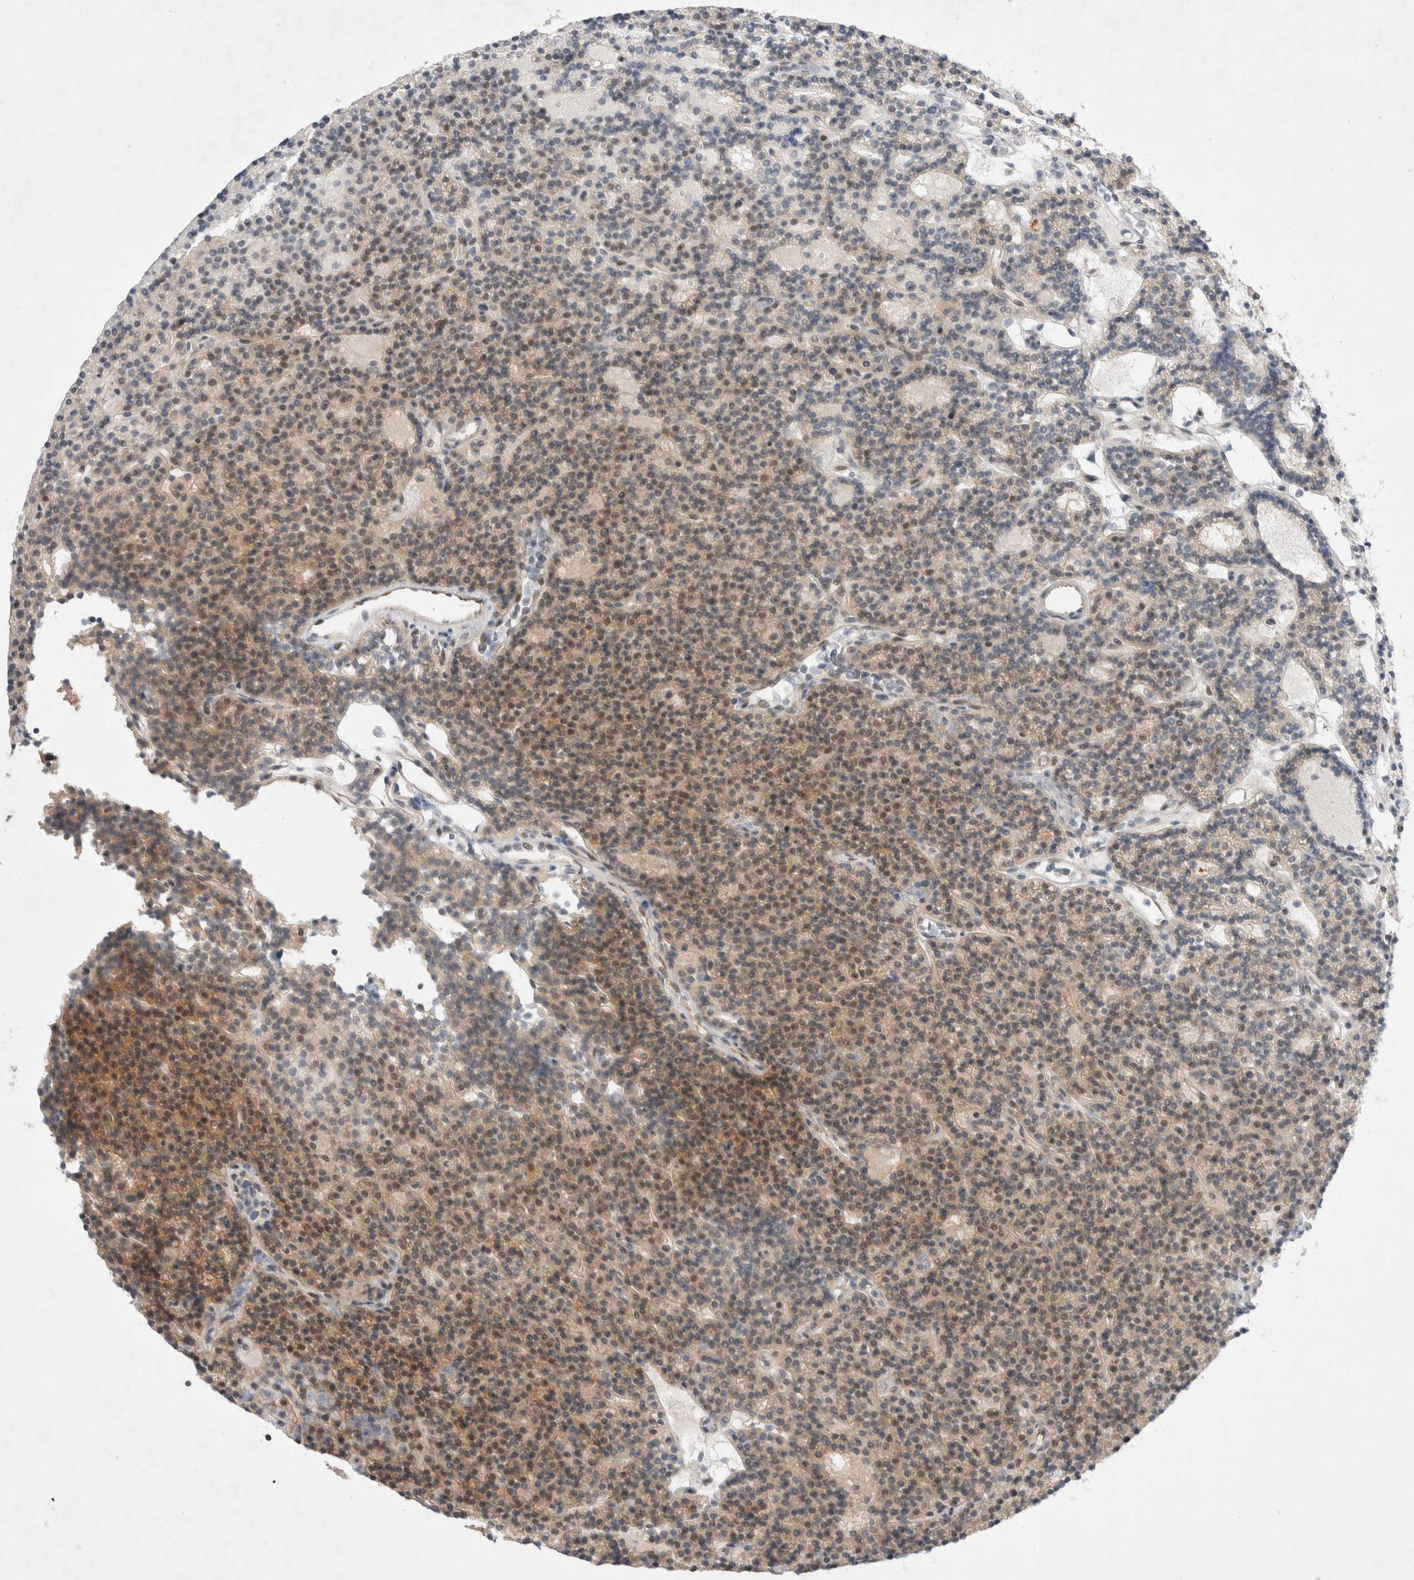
{"staining": {"intensity": "moderate", "quantity": "<25%", "location": "cytoplasmic/membranous"}, "tissue": "parathyroid gland", "cell_type": "Glandular cells", "image_type": "normal", "snomed": [{"axis": "morphology", "description": "Normal tissue, NOS"}, {"axis": "topography", "description": "Parathyroid gland"}], "caption": "This is an image of IHC staining of normal parathyroid gland, which shows moderate staining in the cytoplasmic/membranous of glandular cells.", "gene": "WIPF2", "patient": {"sex": "male", "age": 75}}